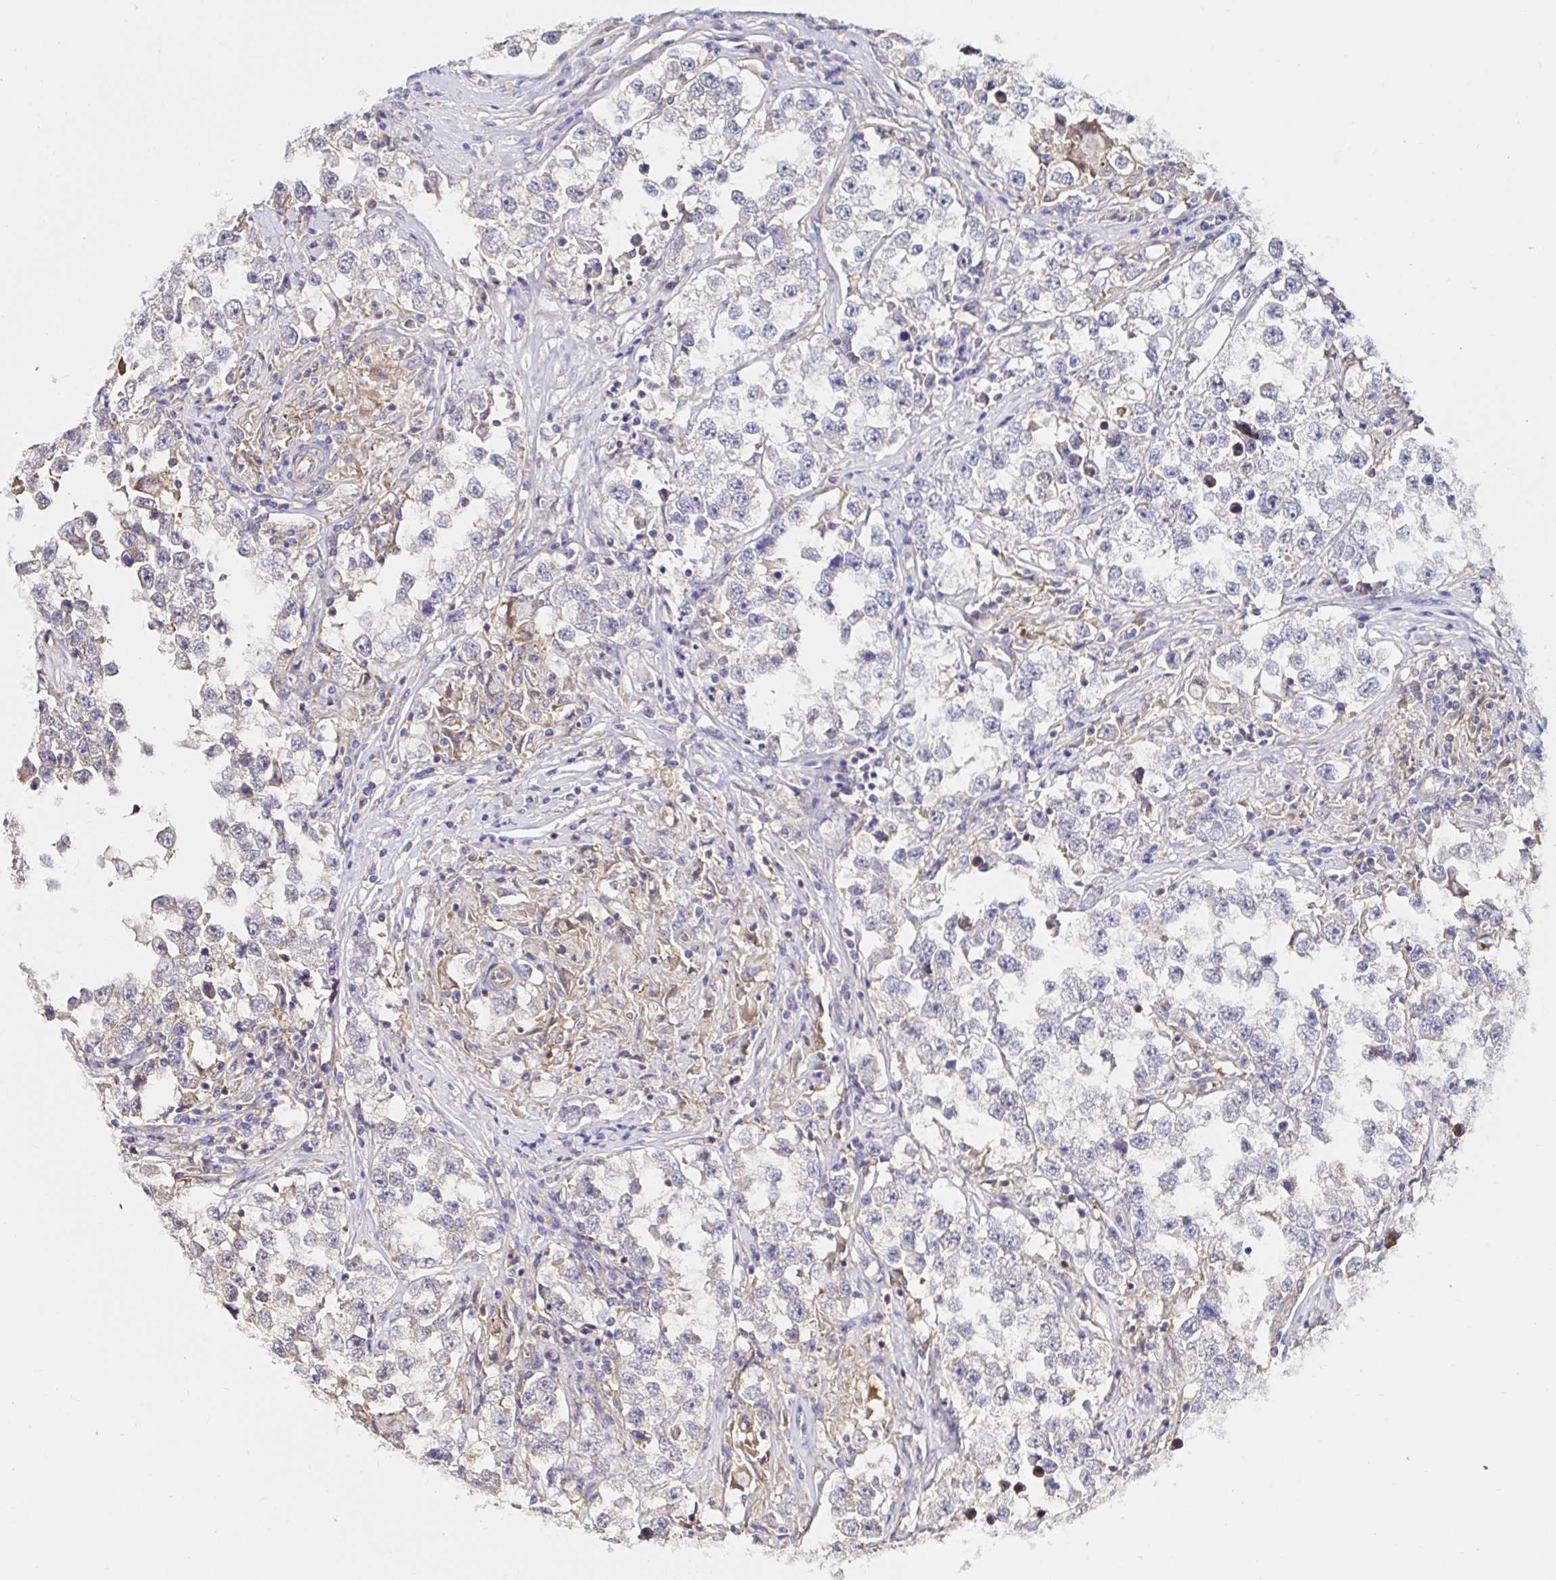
{"staining": {"intensity": "negative", "quantity": "none", "location": "none"}, "tissue": "testis cancer", "cell_type": "Tumor cells", "image_type": "cancer", "snomed": [{"axis": "morphology", "description": "Seminoma, NOS"}, {"axis": "topography", "description": "Testis"}], "caption": "Immunohistochemistry (IHC) of seminoma (testis) reveals no expression in tumor cells.", "gene": "RSRP1", "patient": {"sex": "male", "age": 46}}